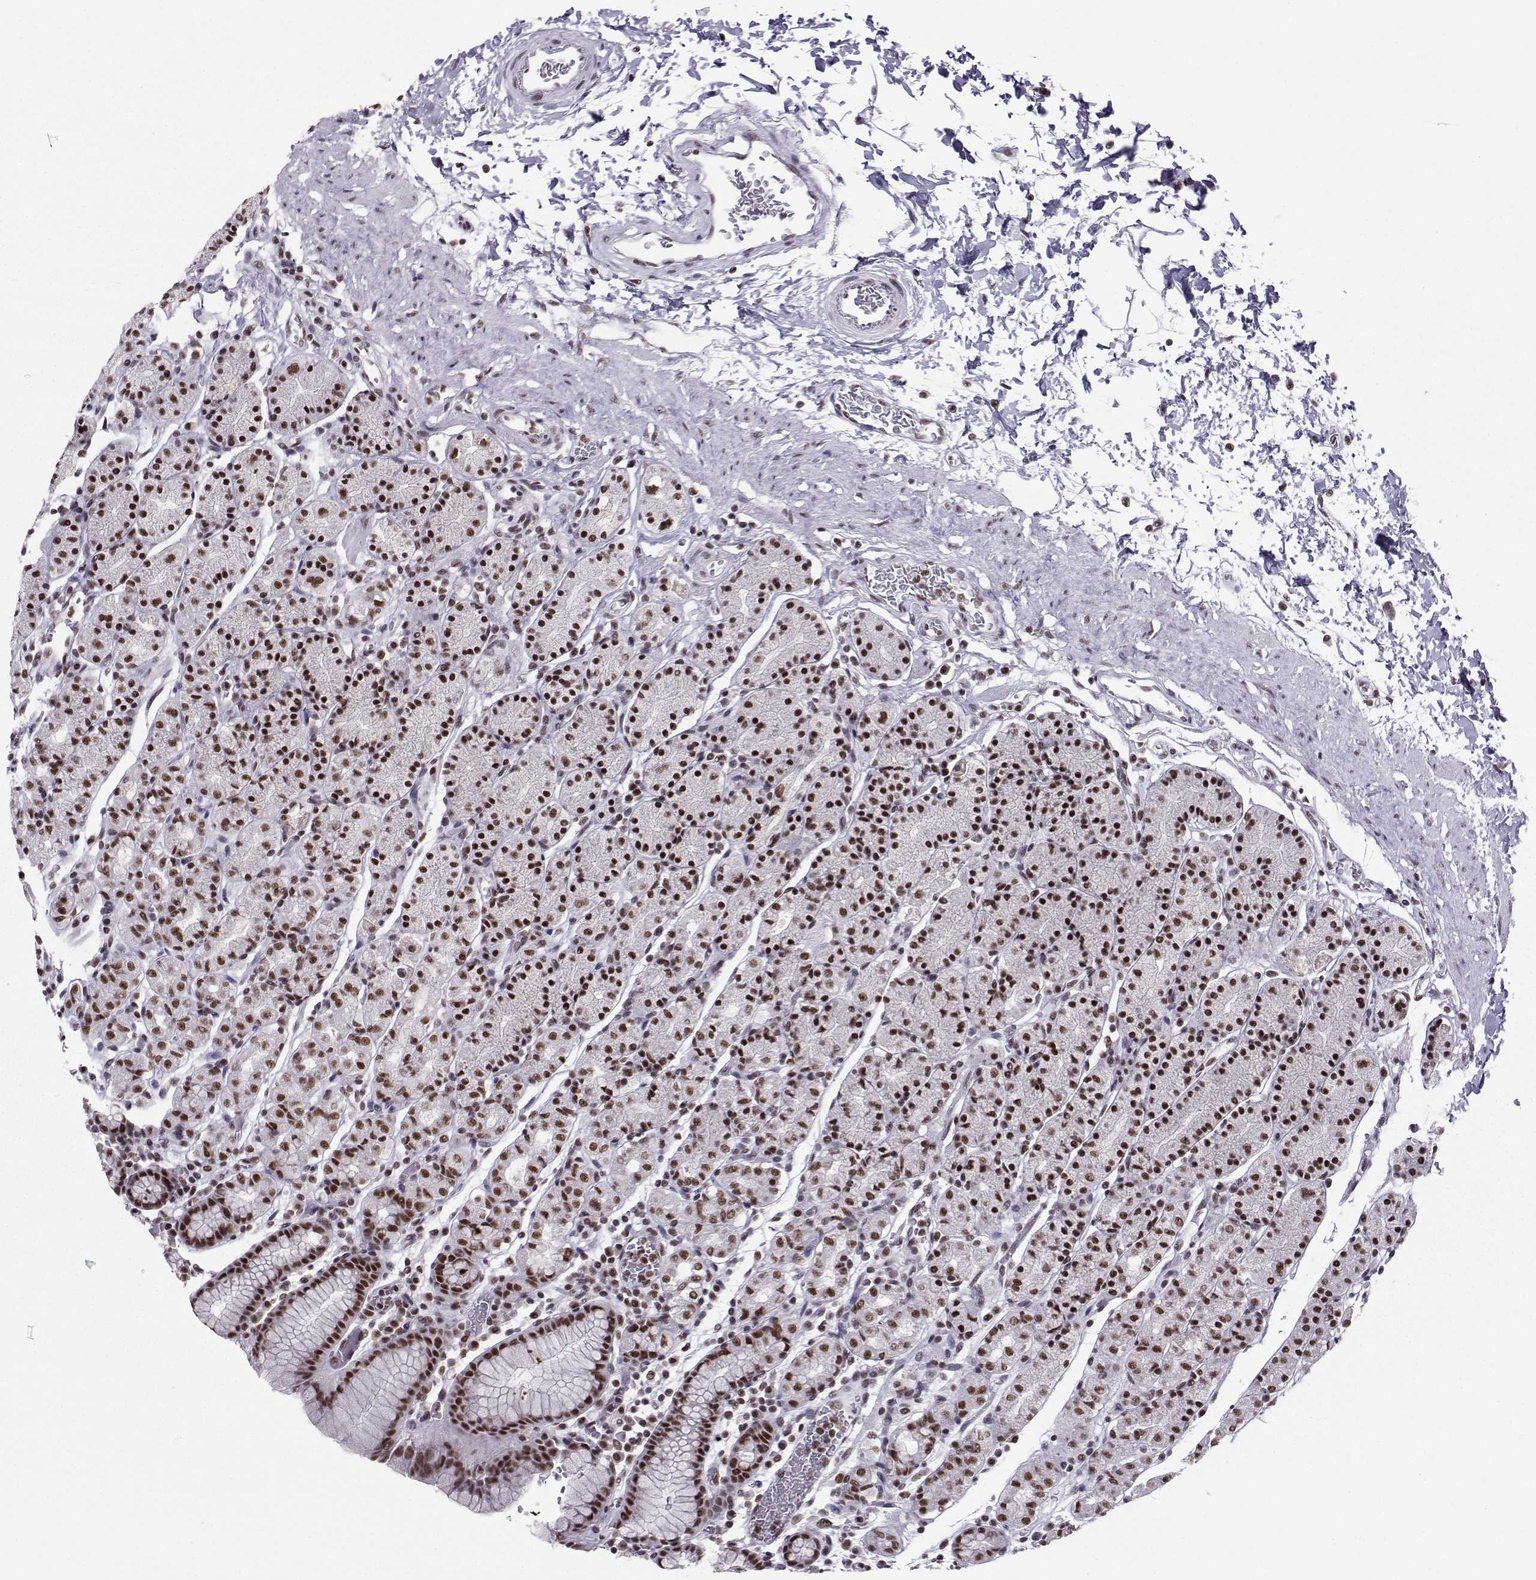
{"staining": {"intensity": "moderate", "quantity": ">75%", "location": "nuclear"}, "tissue": "stomach", "cell_type": "Glandular cells", "image_type": "normal", "snomed": [{"axis": "morphology", "description": "Normal tissue, NOS"}, {"axis": "topography", "description": "Stomach, upper"}, {"axis": "topography", "description": "Stomach"}], "caption": "The immunohistochemical stain labels moderate nuclear expression in glandular cells of unremarkable stomach.", "gene": "SNRPB2", "patient": {"sex": "male", "age": 62}}